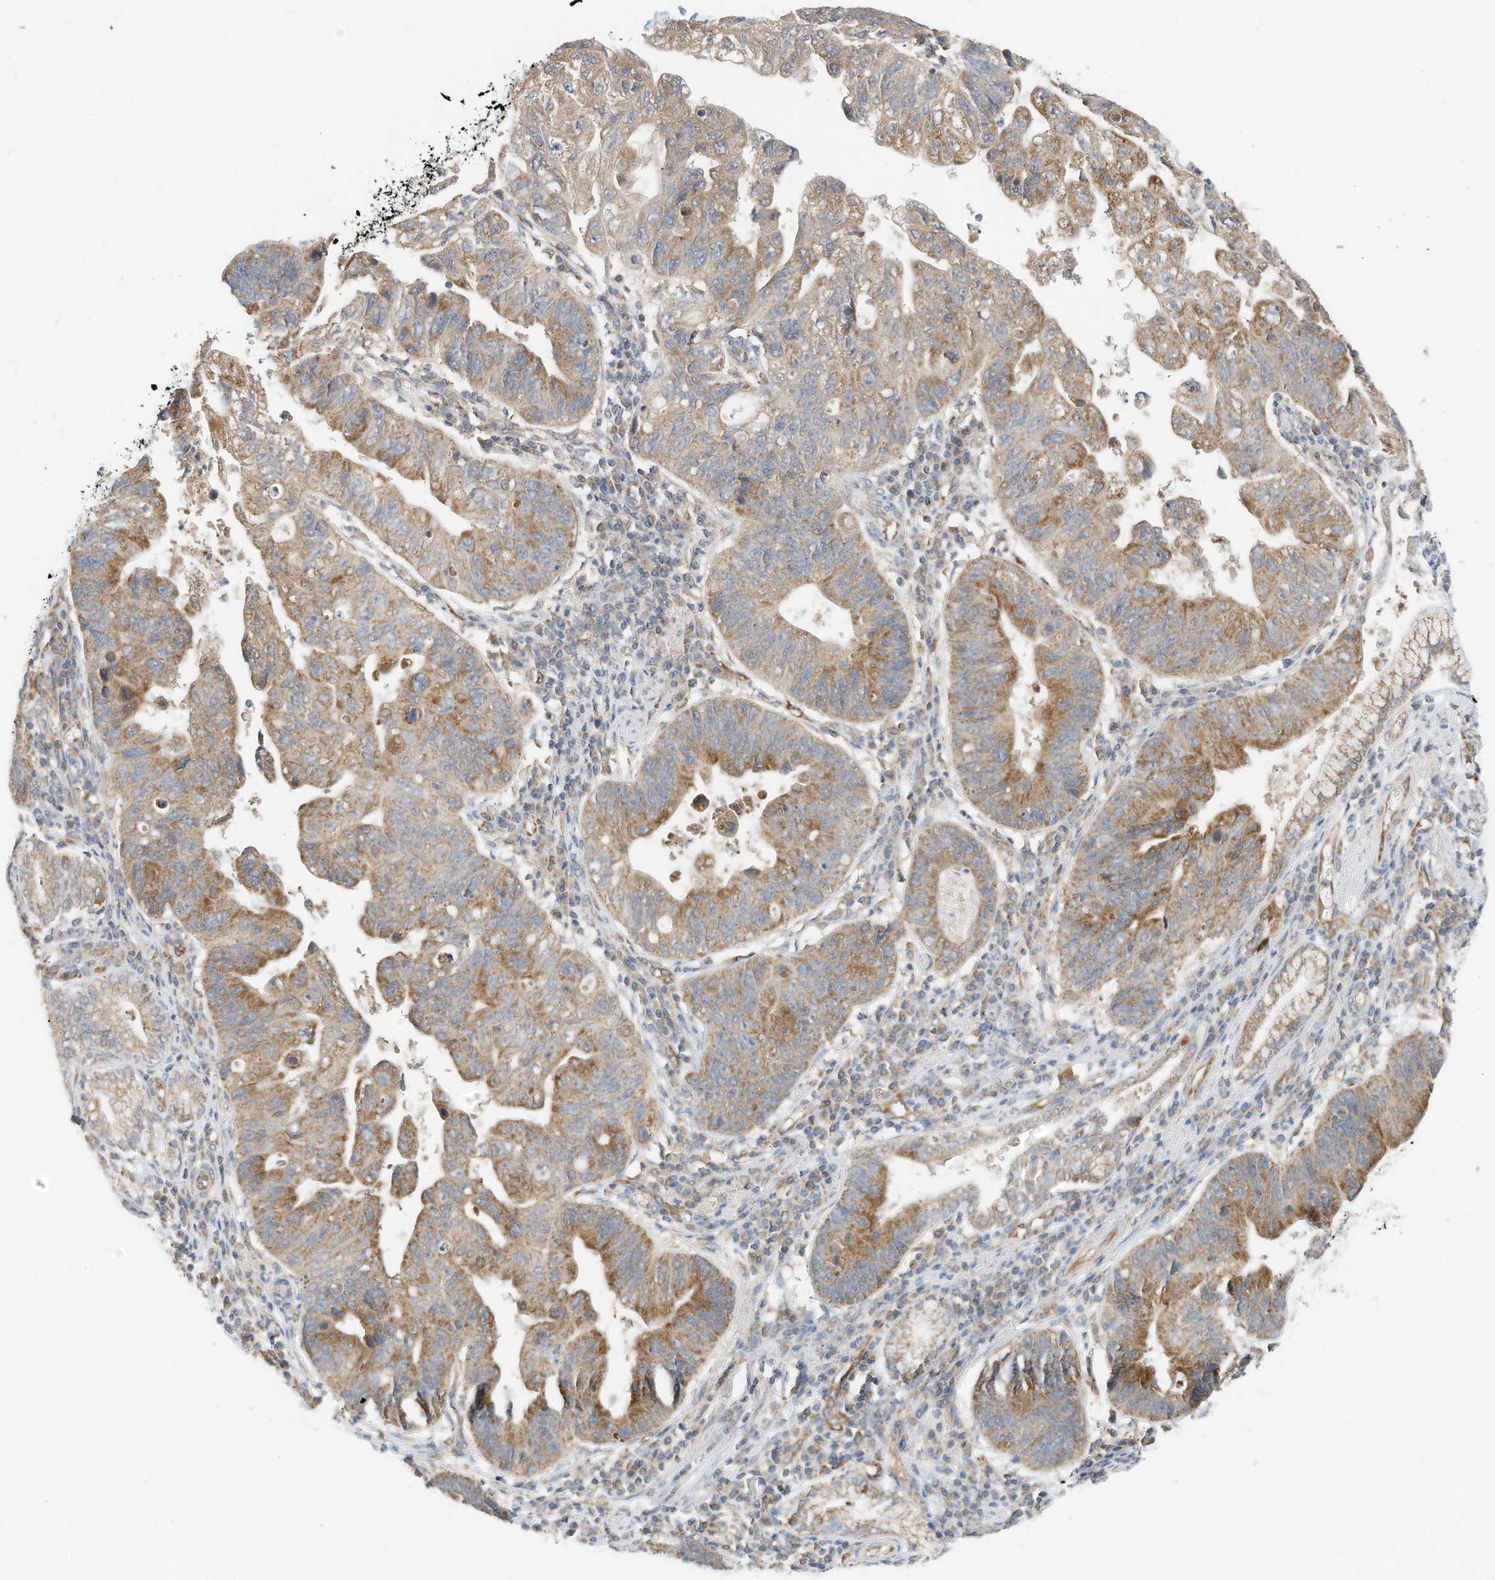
{"staining": {"intensity": "moderate", "quantity": "25%-75%", "location": "cytoplasmic/membranous"}, "tissue": "stomach cancer", "cell_type": "Tumor cells", "image_type": "cancer", "snomed": [{"axis": "morphology", "description": "Adenocarcinoma, NOS"}, {"axis": "topography", "description": "Stomach"}], "caption": "Immunohistochemistry (IHC) (DAB (3,3'-diaminobenzidine)) staining of human stomach adenocarcinoma exhibits moderate cytoplasmic/membranous protein expression in approximately 25%-75% of tumor cells.", "gene": "METTL6", "patient": {"sex": "male", "age": 59}}